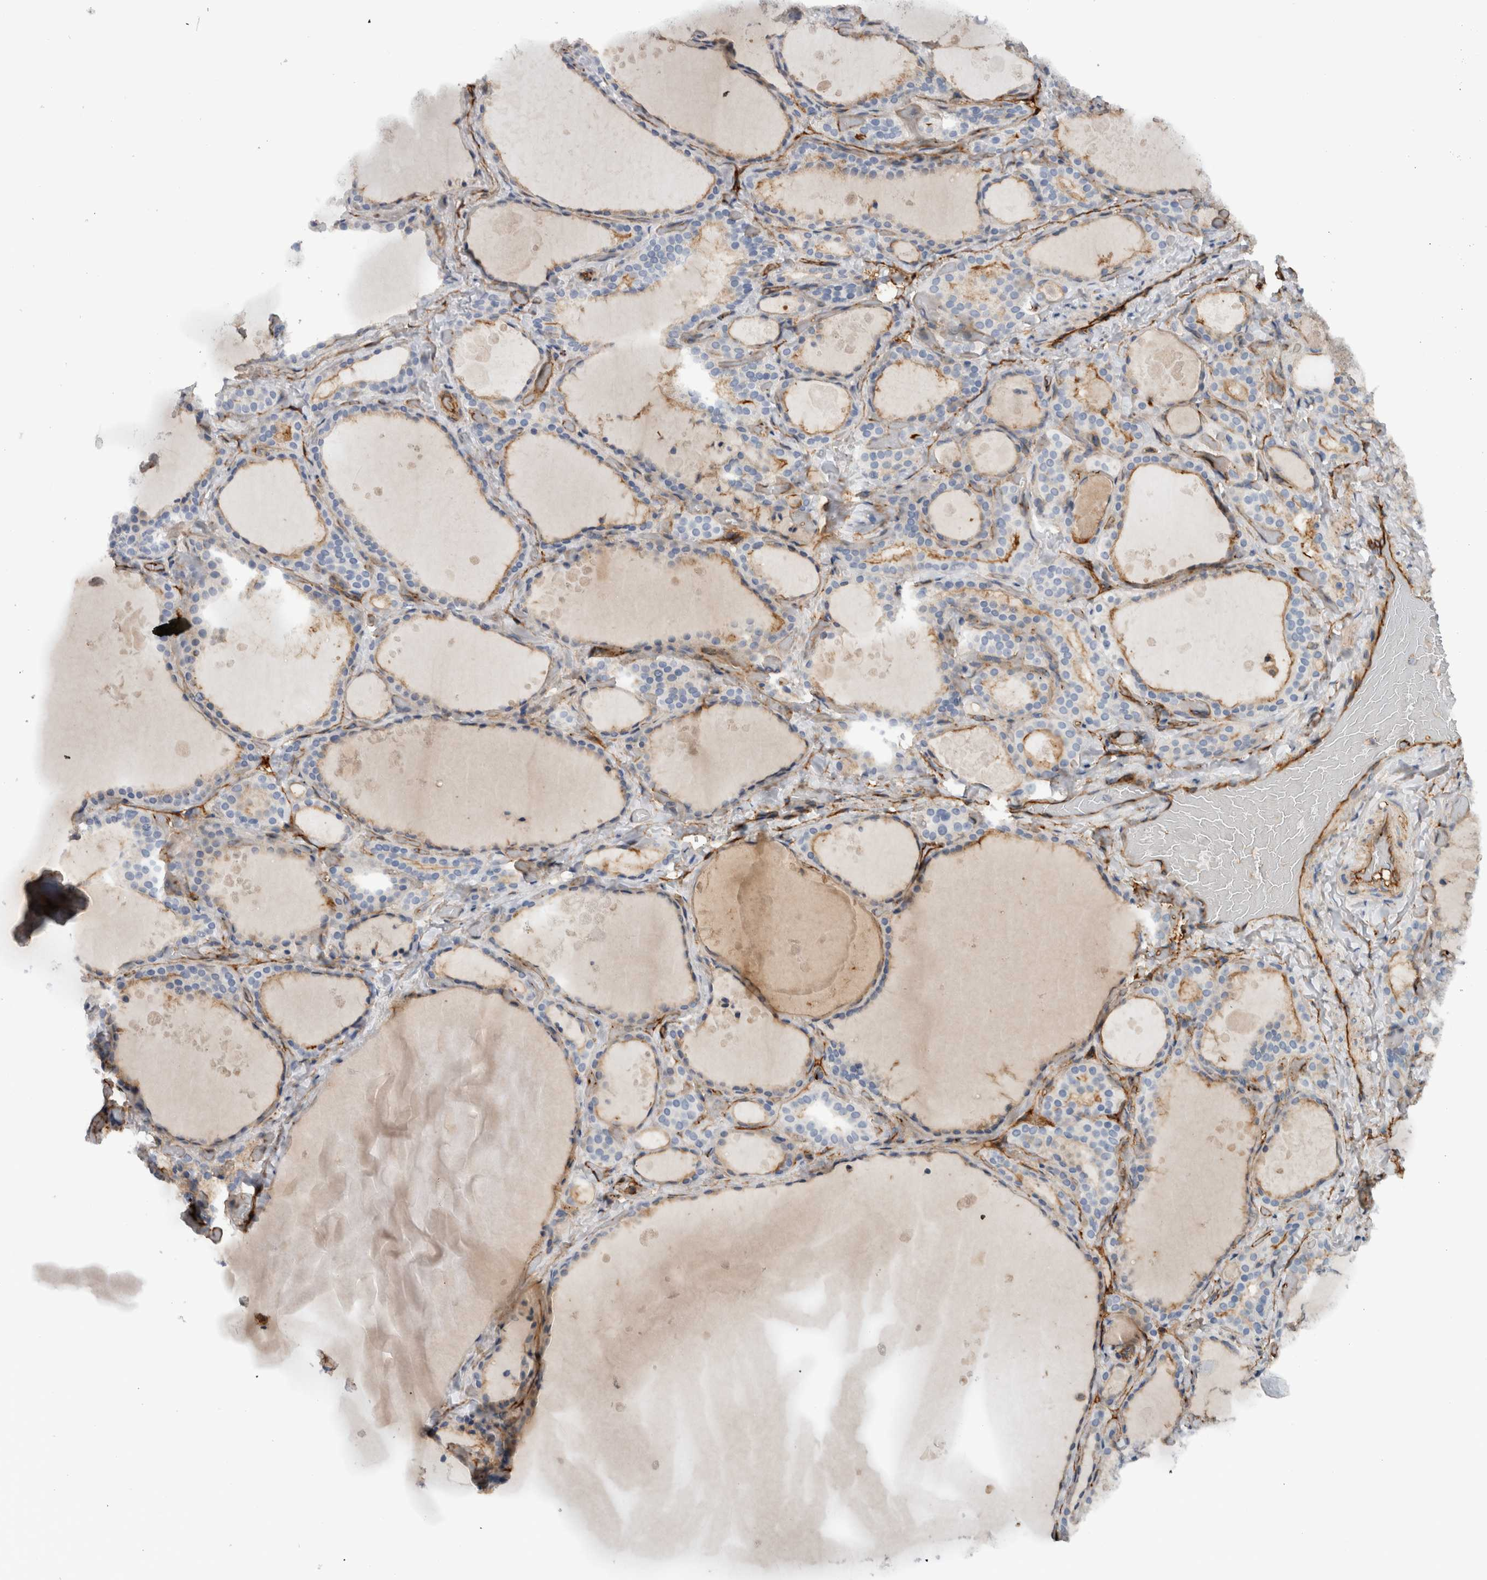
{"staining": {"intensity": "weak", "quantity": "<25%", "location": "cytoplasmic/membranous"}, "tissue": "thyroid gland", "cell_type": "Glandular cells", "image_type": "normal", "snomed": [{"axis": "morphology", "description": "Normal tissue, NOS"}, {"axis": "topography", "description": "Thyroid gland"}], "caption": "DAB (3,3'-diaminobenzidine) immunohistochemical staining of unremarkable human thyroid gland reveals no significant staining in glandular cells. The staining is performed using DAB (3,3'-diaminobenzidine) brown chromogen with nuclei counter-stained in using hematoxylin.", "gene": "CD59", "patient": {"sex": "female", "age": 44}}